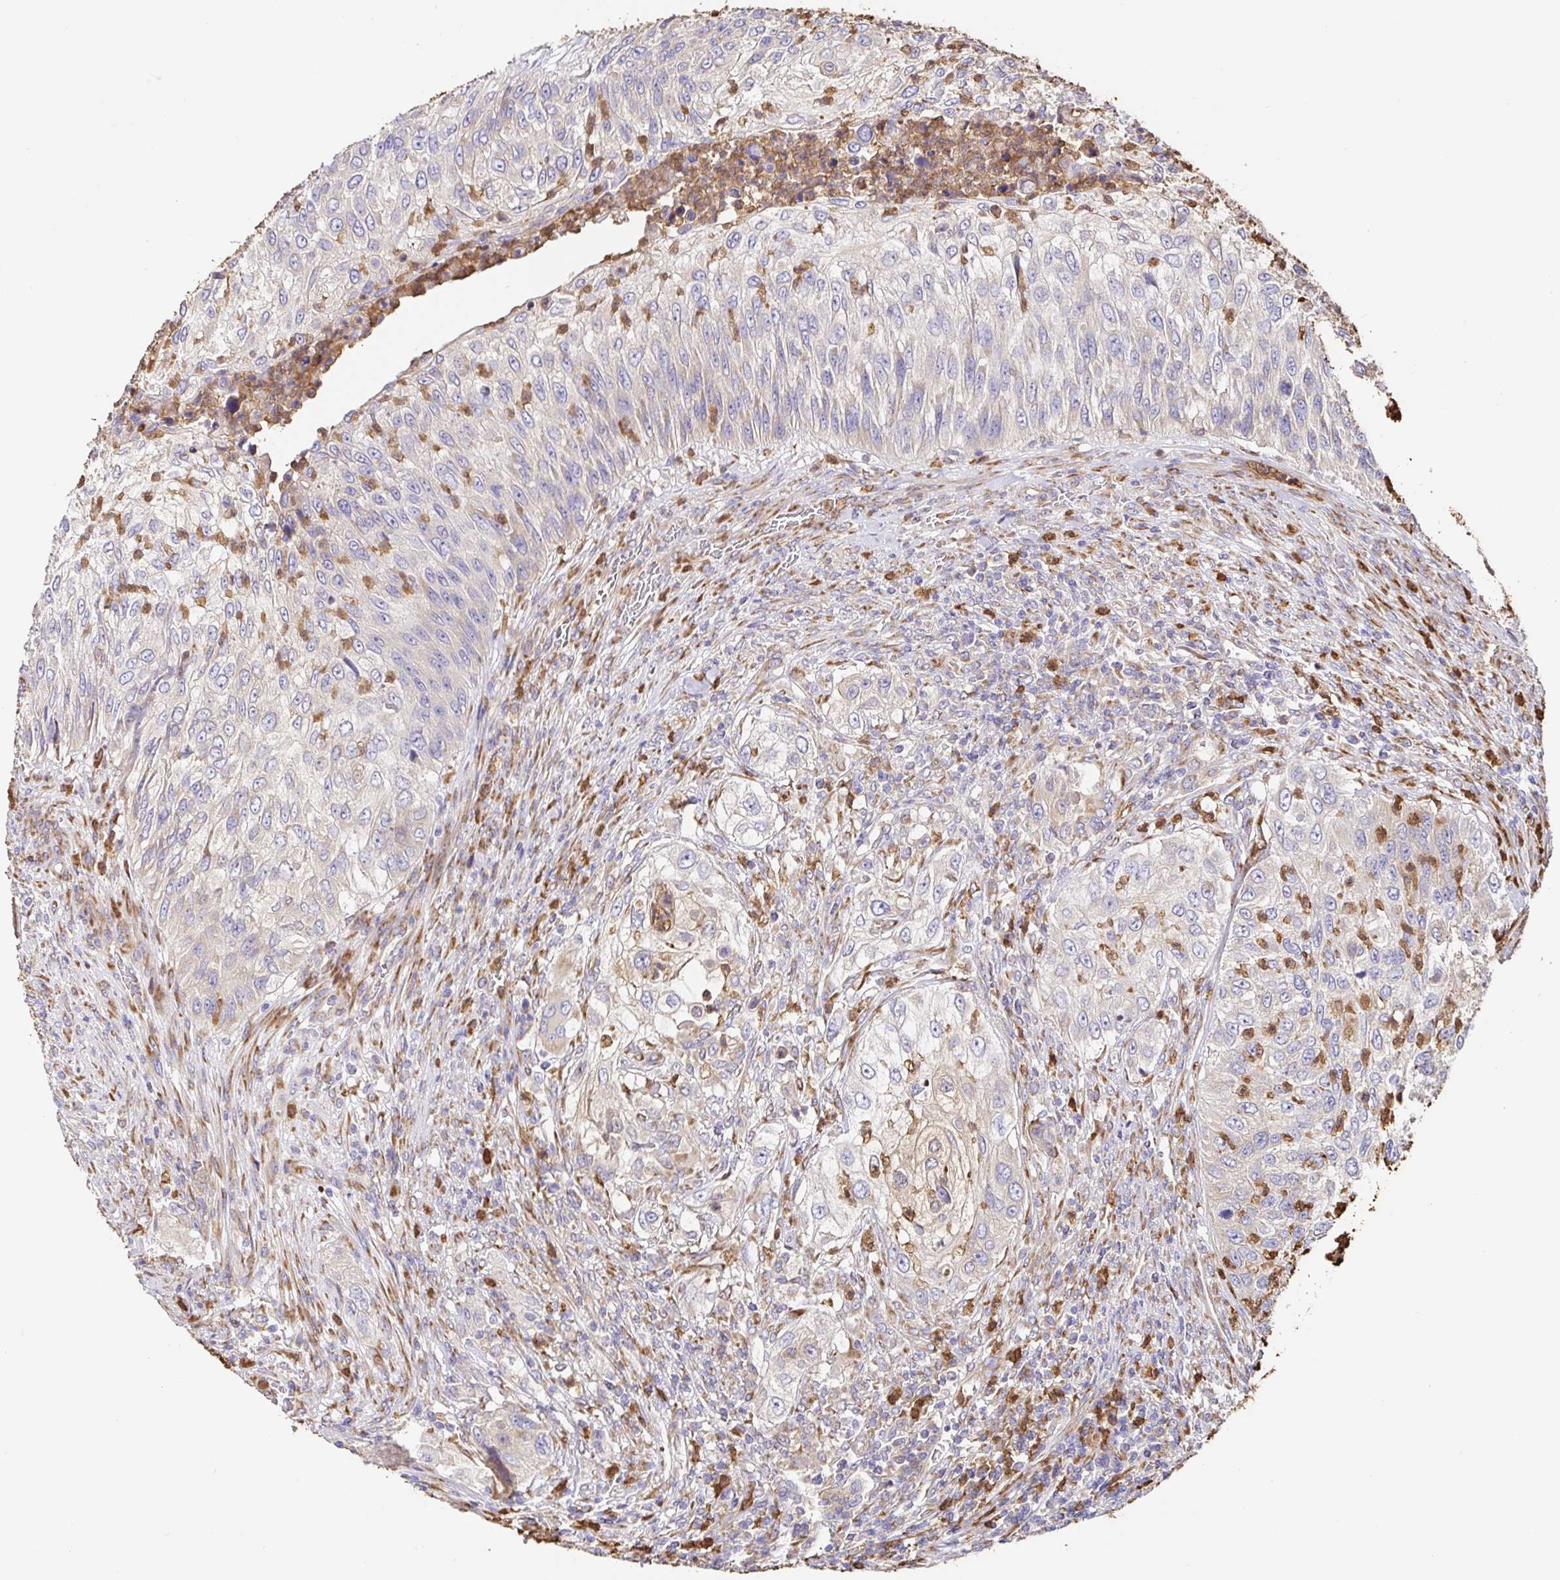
{"staining": {"intensity": "negative", "quantity": "none", "location": "none"}, "tissue": "urothelial cancer", "cell_type": "Tumor cells", "image_type": "cancer", "snomed": [{"axis": "morphology", "description": "Urothelial carcinoma, High grade"}, {"axis": "topography", "description": "Urinary bladder"}], "caption": "A histopathology image of urothelial cancer stained for a protein shows no brown staining in tumor cells. (DAB (3,3'-diaminobenzidine) immunohistochemistry (IHC) visualized using brightfield microscopy, high magnification).", "gene": "PDPK1", "patient": {"sex": "female", "age": 60}}